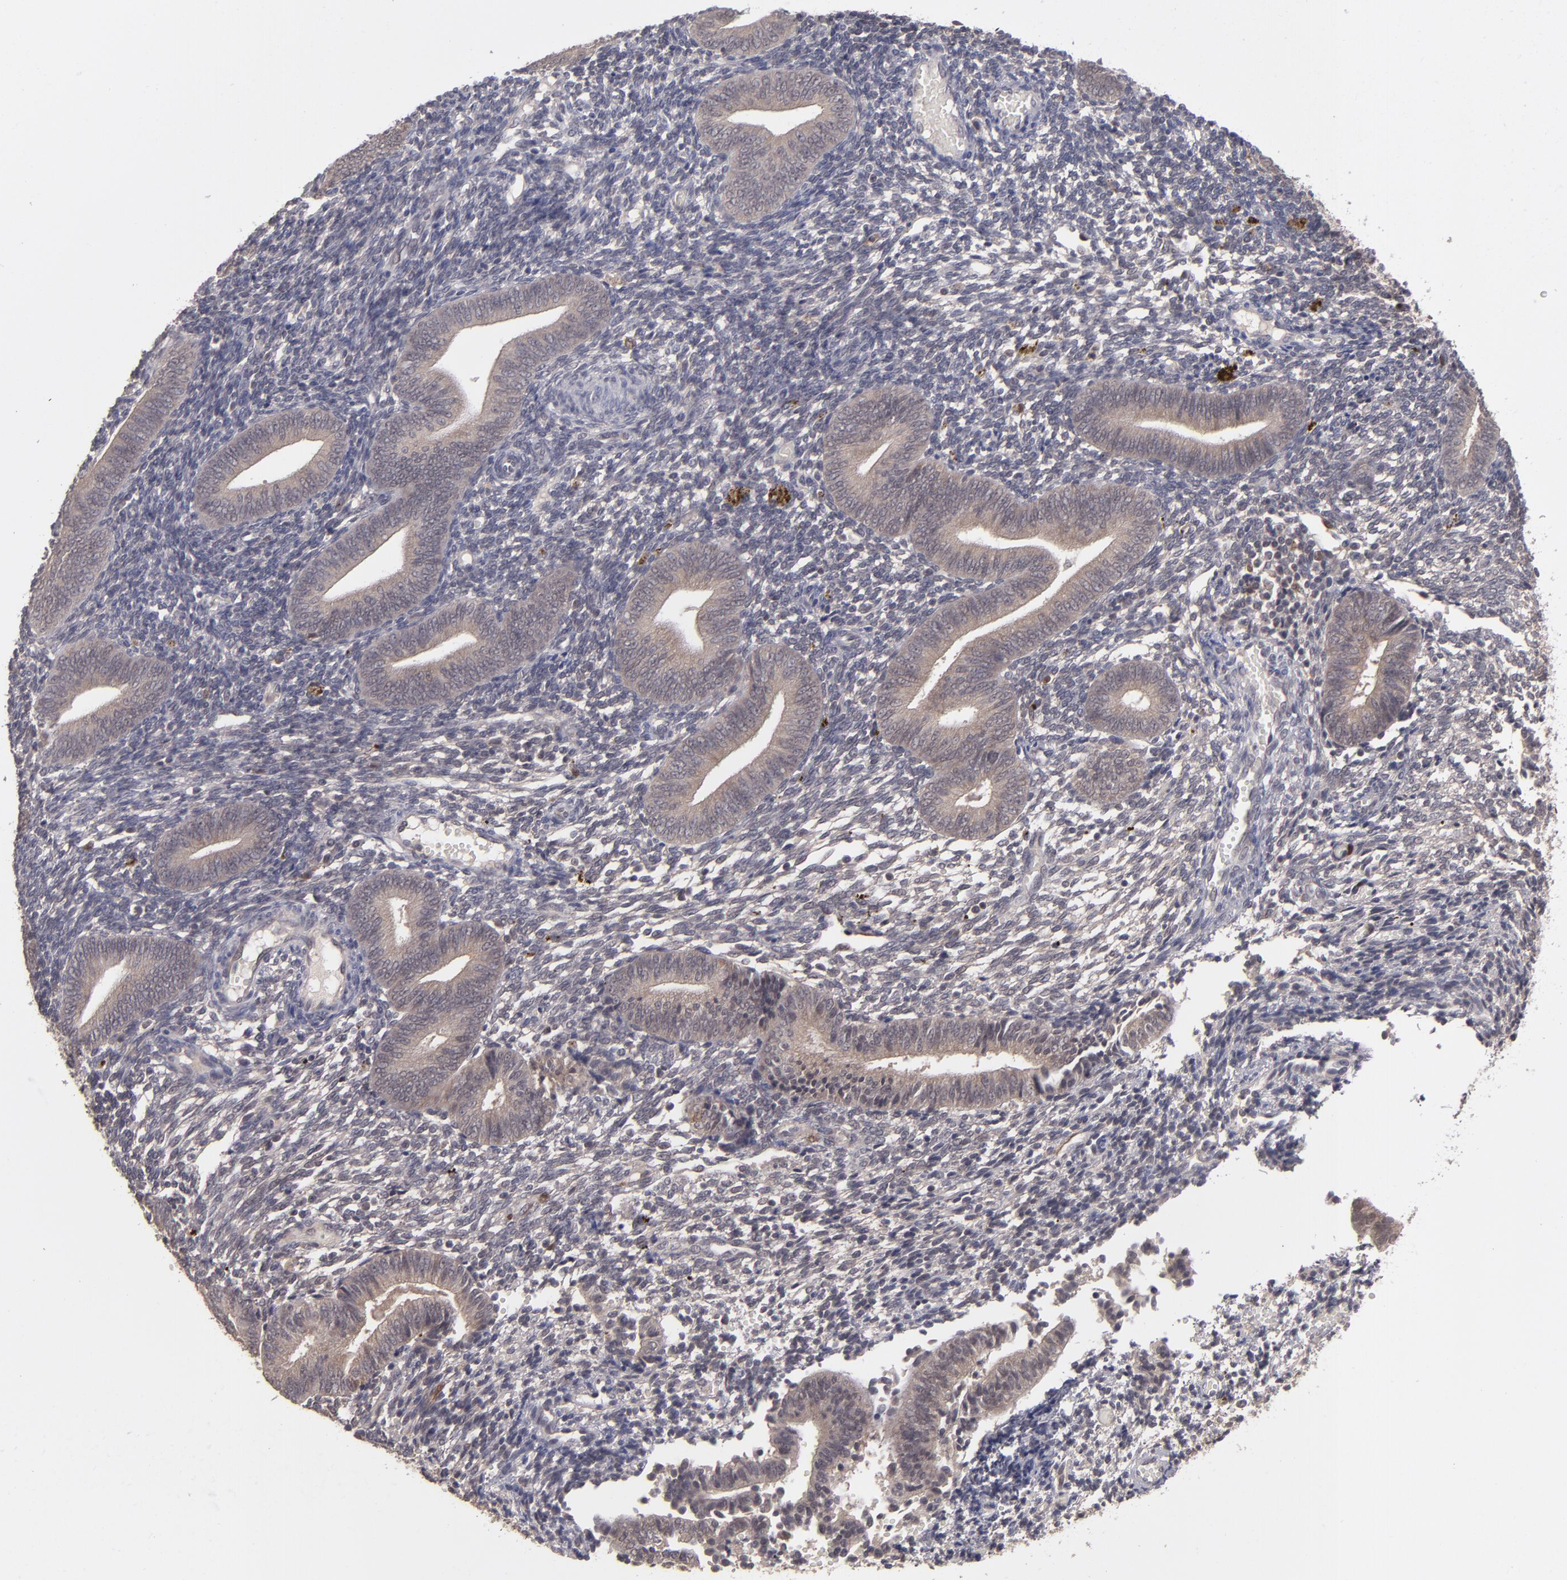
{"staining": {"intensity": "negative", "quantity": "none", "location": "none"}, "tissue": "endometrium", "cell_type": "Cells in endometrial stroma", "image_type": "normal", "snomed": [{"axis": "morphology", "description": "Normal tissue, NOS"}, {"axis": "topography", "description": "Uterus"}, {"axis": "topography", "description": "Endometrium"}], "caption": "This micrograph is of normal endometrium stained with immunohistochemistry to label a protein in brown with the nuclei are counter-stained blue. There is no positivity in cells in endometrial stroma. (DAB immunohistochemistry with hematoxylin counter stain).", "gene": "TYMS", "patient": {"sex": "female", "age": 33}}